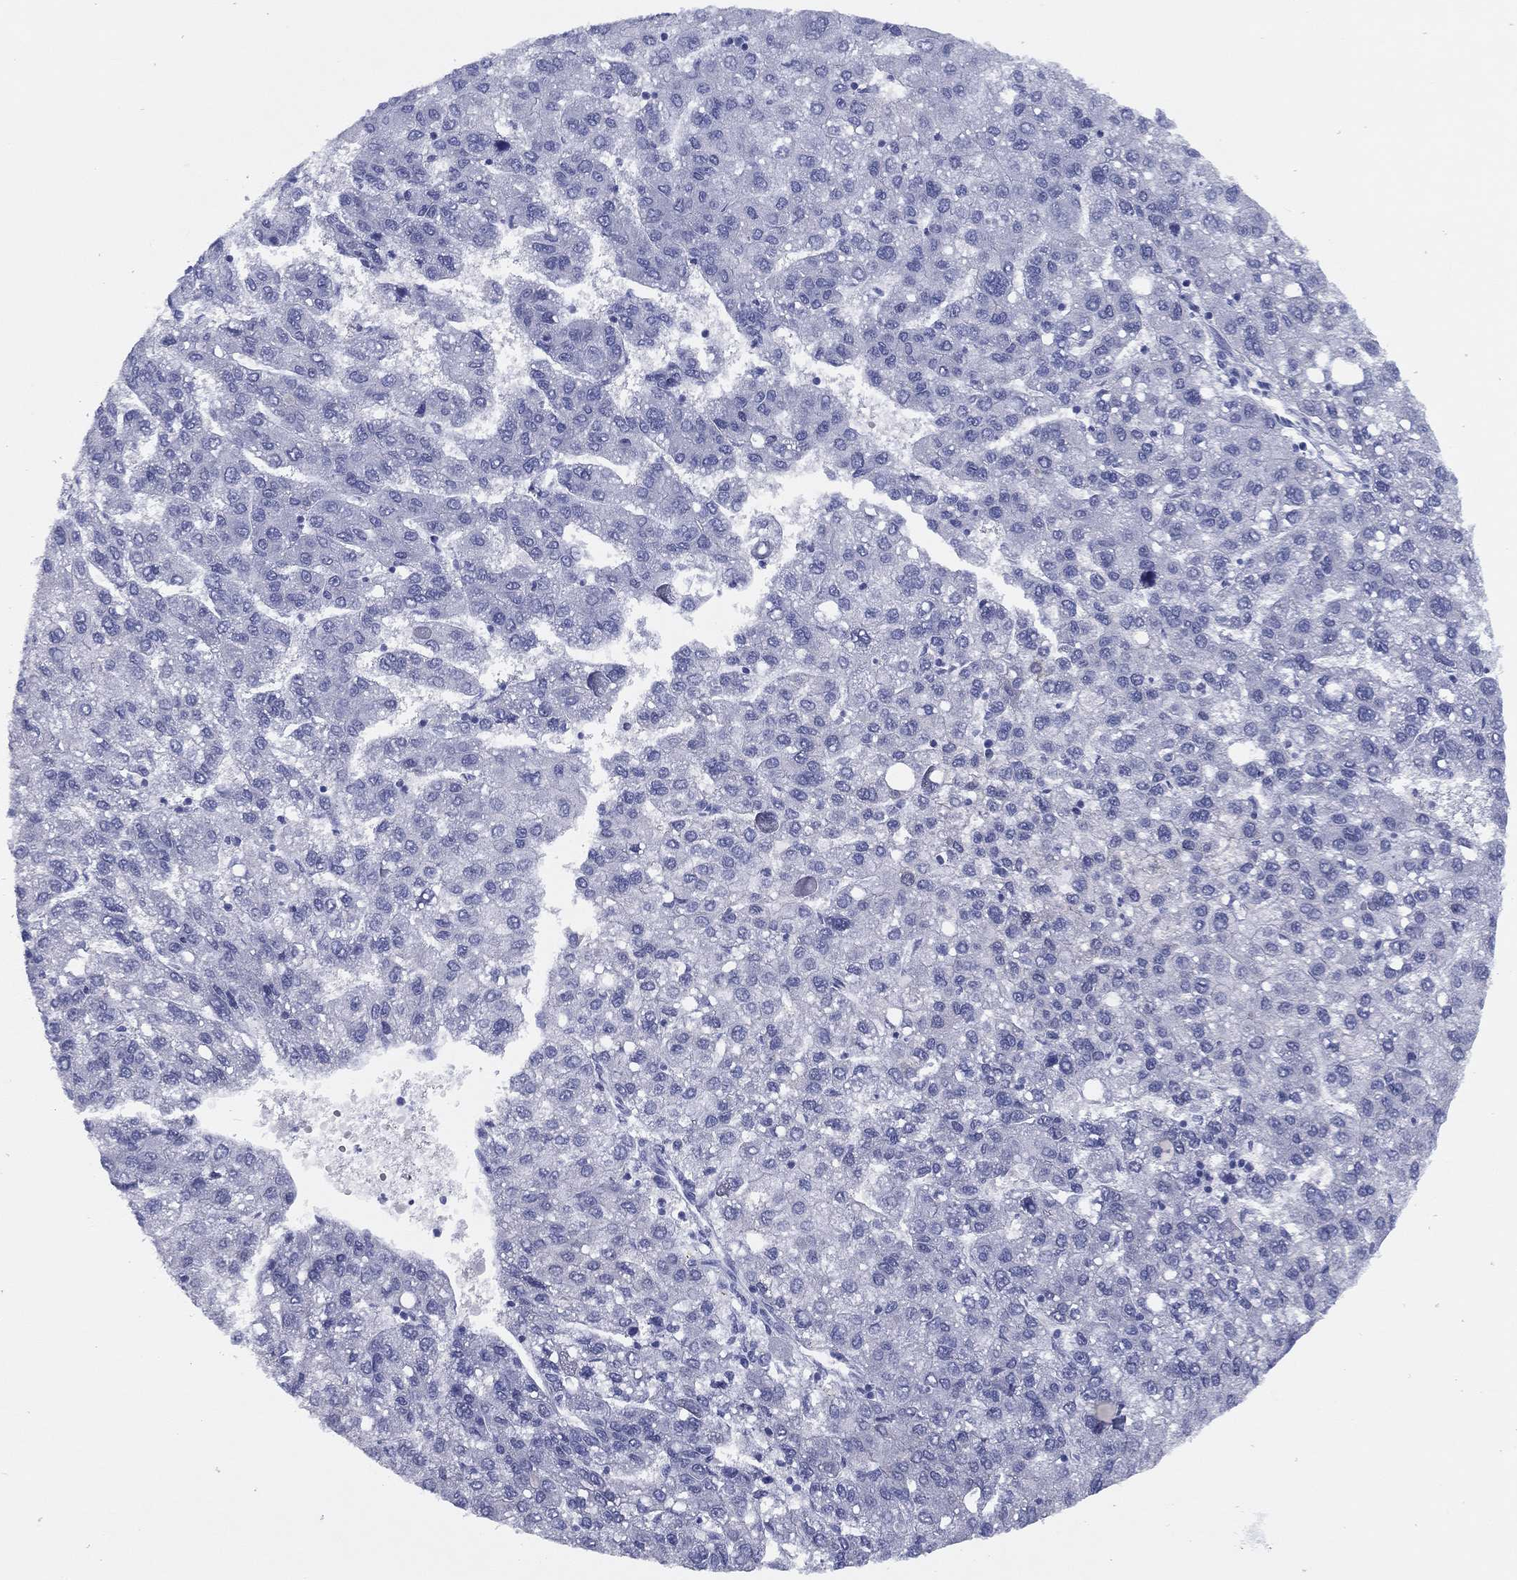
{"staining": {"intensity": "negative", "quantity": "none", "location": "none"}, "tissue": "liver cancer", "cell_type": "Tumor cells", "image_type": "cancer", "snomed": [{"axis": "morphology", "description": "Carcinoma, Hepatocellular, NOS"}, {"axis": "topography", "description": "Liver"}], "caption": "Tumor cells show no significant positivity in hepatocellular carcinoma (liver).", "gene": "TMEM252", "patient": {"sex": "female", "age": 82}}